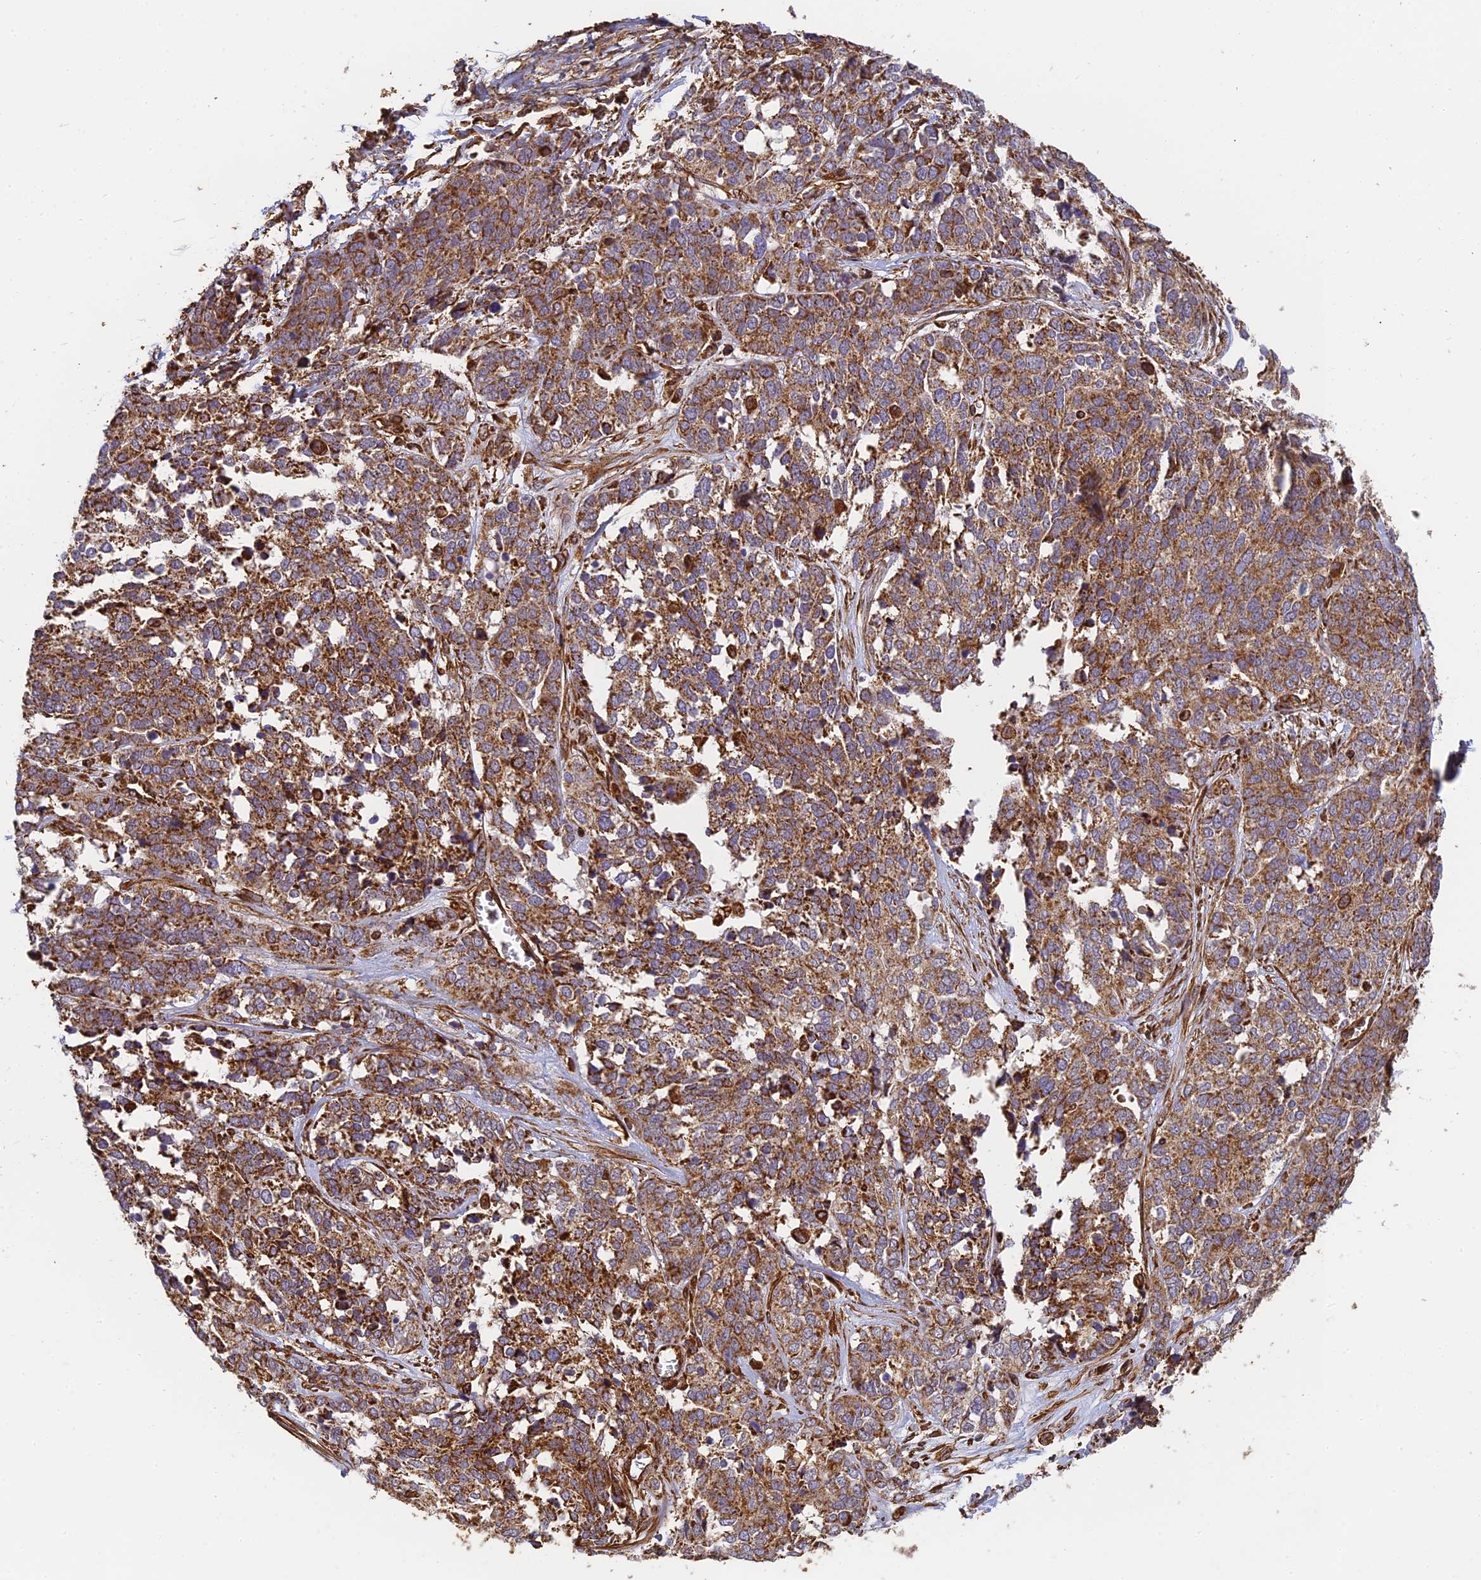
{"staining": {"intensity": "moderate", "quantity": ">75%", "location": "cytoplasmic/membranous"}, "tissue": "ovarian cancer", "cell_type": "Tumor cells", "image_type": "cancer", "snomed": [{"axis": "morphology", "description": "Cystadenocarcinoma, serous, NOS"}, {"axis": "topography", "description": "Ovary"}], "caption": "Tumor cells show moderate cytoplasmic/membranous staining in approximately >75% of cells in ovarian cancer.", "gene": "DSTYK", "patient": {"sex": "female", "age": 44}}